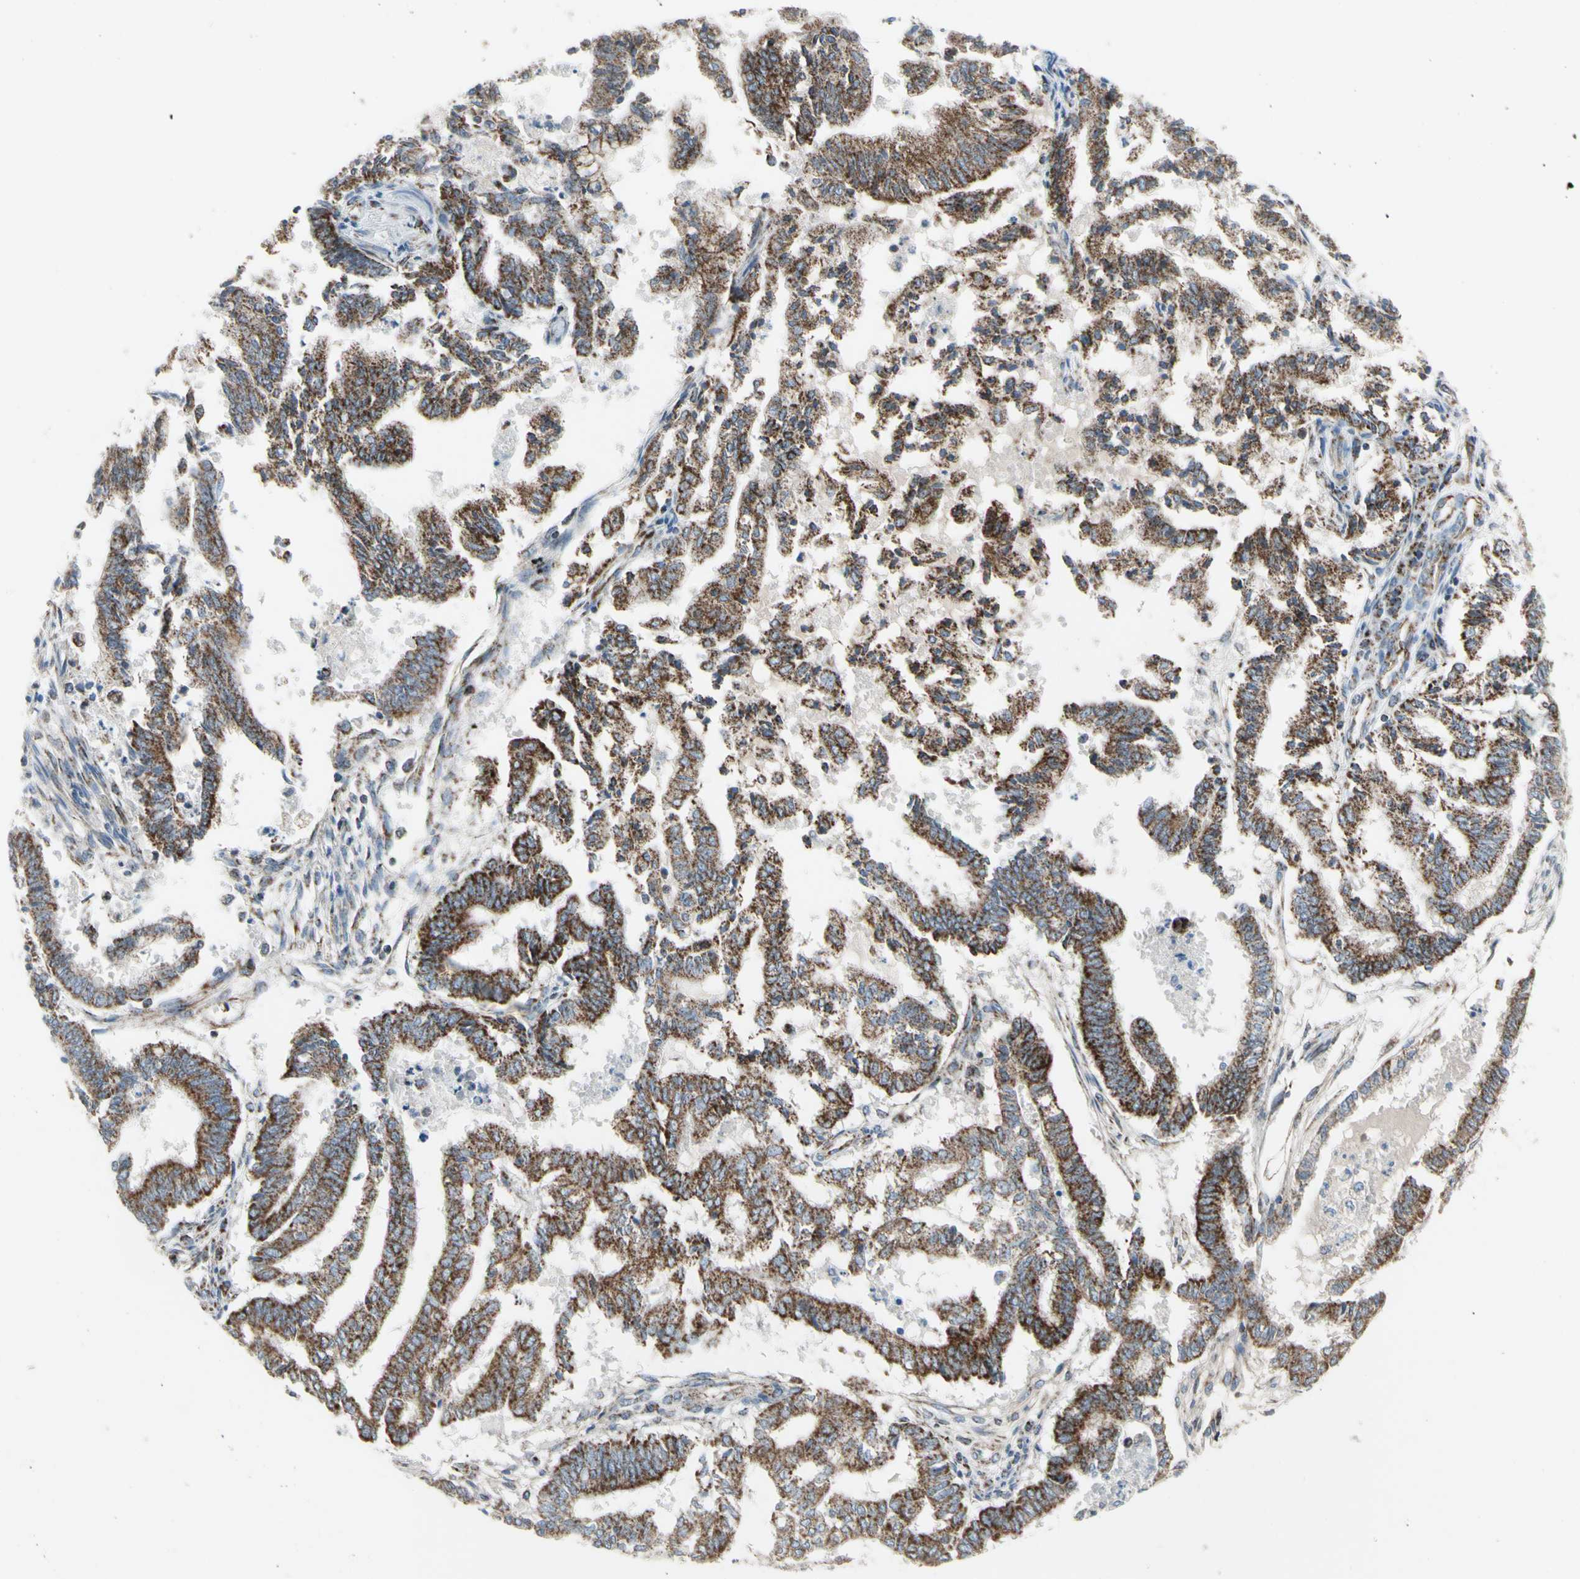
{"staining": {"intensity": "moderate", "quantity": ">75%", "location": "cytoplasmic/membranous"}, "tissue": "endometrial cancer", "cell_type": "Tumor cells", "image_type": "cancer", "snomed": [{"axis": "morphology", "description": "Necrosis, NOS"}, {"axis": "morphology", "description": "Adenocarcinoma, NOS"}, {"axis": "topography", "description": "Endometrium"}], "caption": "Immunohistochemical staining of human adenocarcinoma (endometrial) displays medium levels of moderate cytoplasmic/membranous protein positivity in approximately >75% of tumor cells. The protein is shown in brown color, while the nuclei are stained blue.", "gene": "FAM171B", "patient": {"sex": "female", "age": 79}}